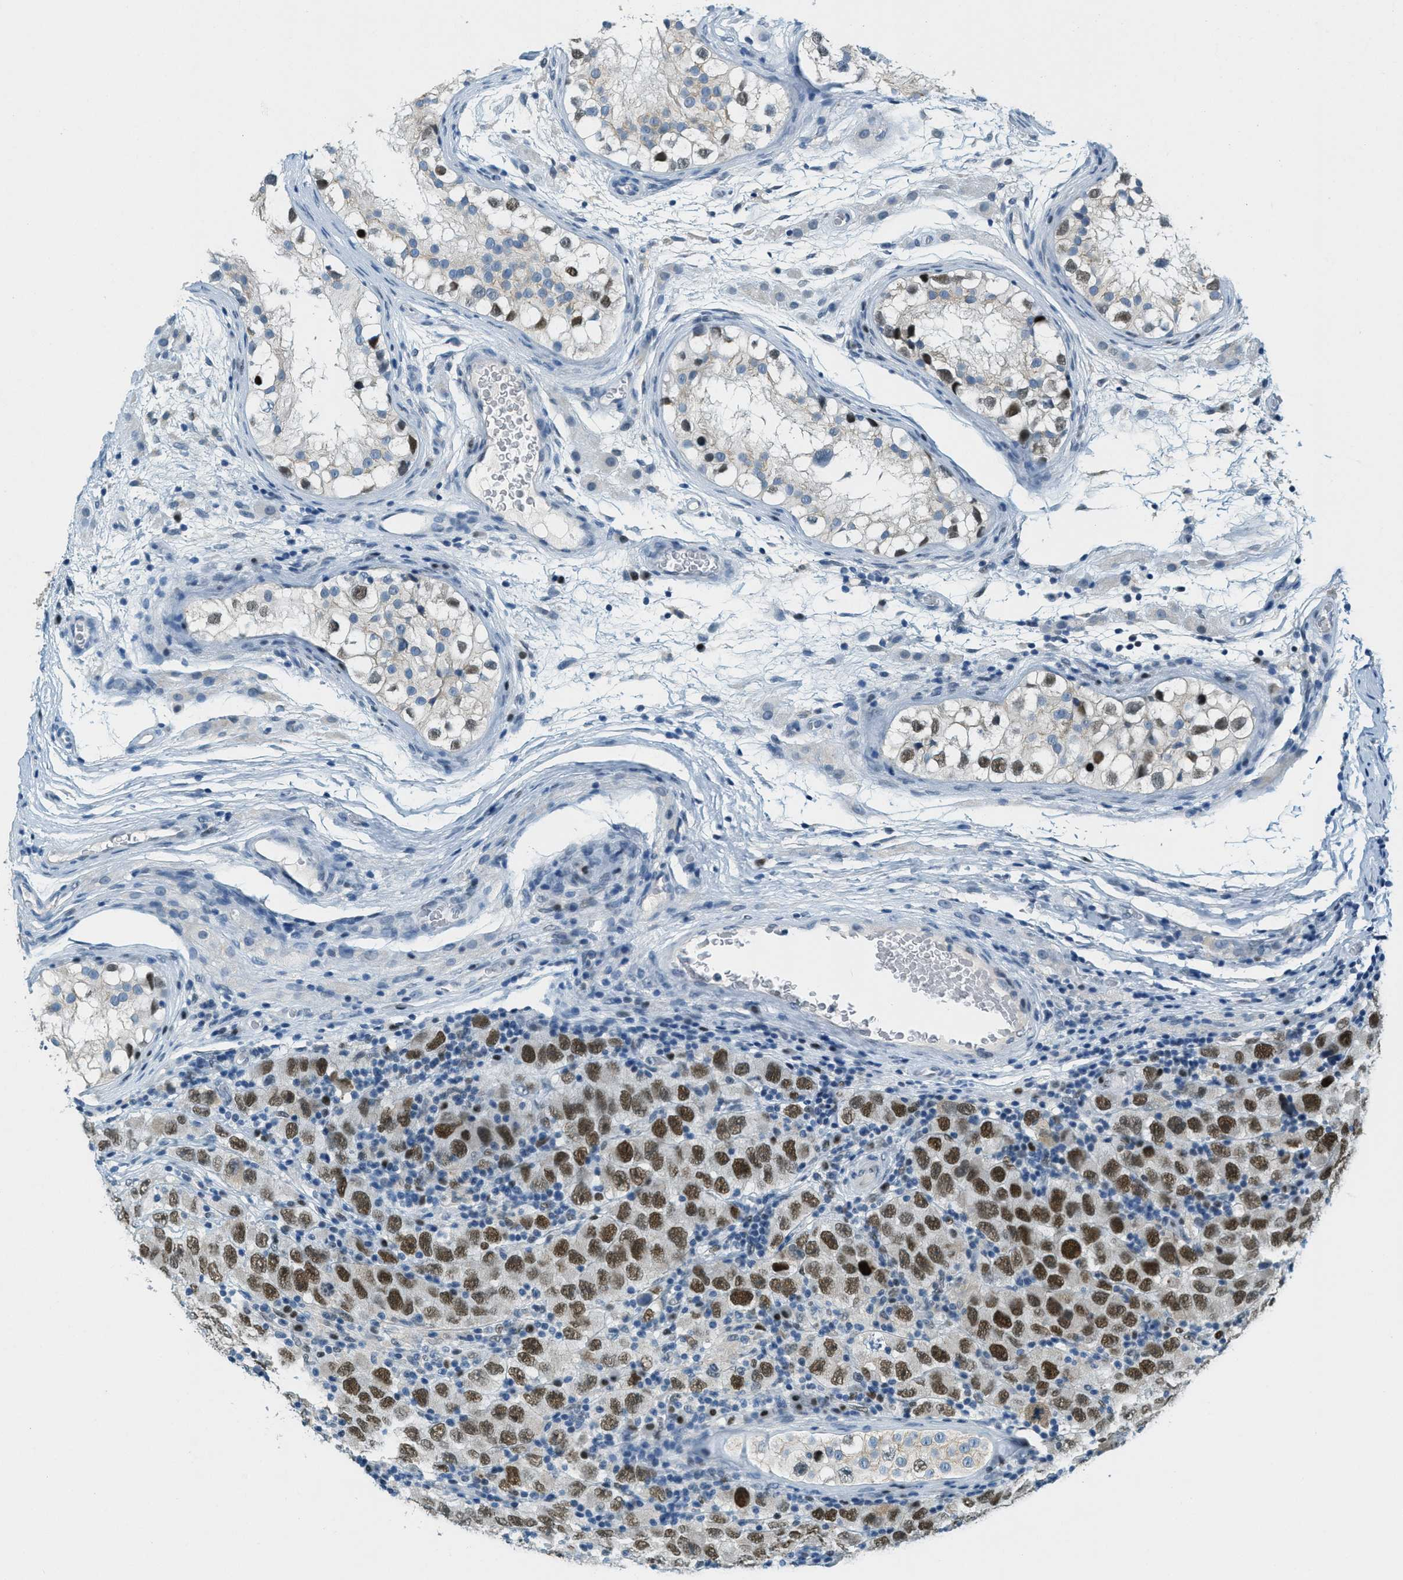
{"staining": {"intensity": "strong", "quantity": ">75%", "location": "nuclear"}, "tissue": "testis cancer", "cell_type": "Tumor cells", "image_type": "cancer", "snomed": [{"axis": "morphology", "description": "Carcinoma, Embryonal, NOS"}, {"axis": "topography", "description": "Testis"}], "caption": "Embryonal carcinoma (testis) was stained to show a protein in brown. There is high levels of strong nuclear expression in about >75% of tumor cells.", "gene": "TCF3", "patient": {"sex": "male", "age": 21}}